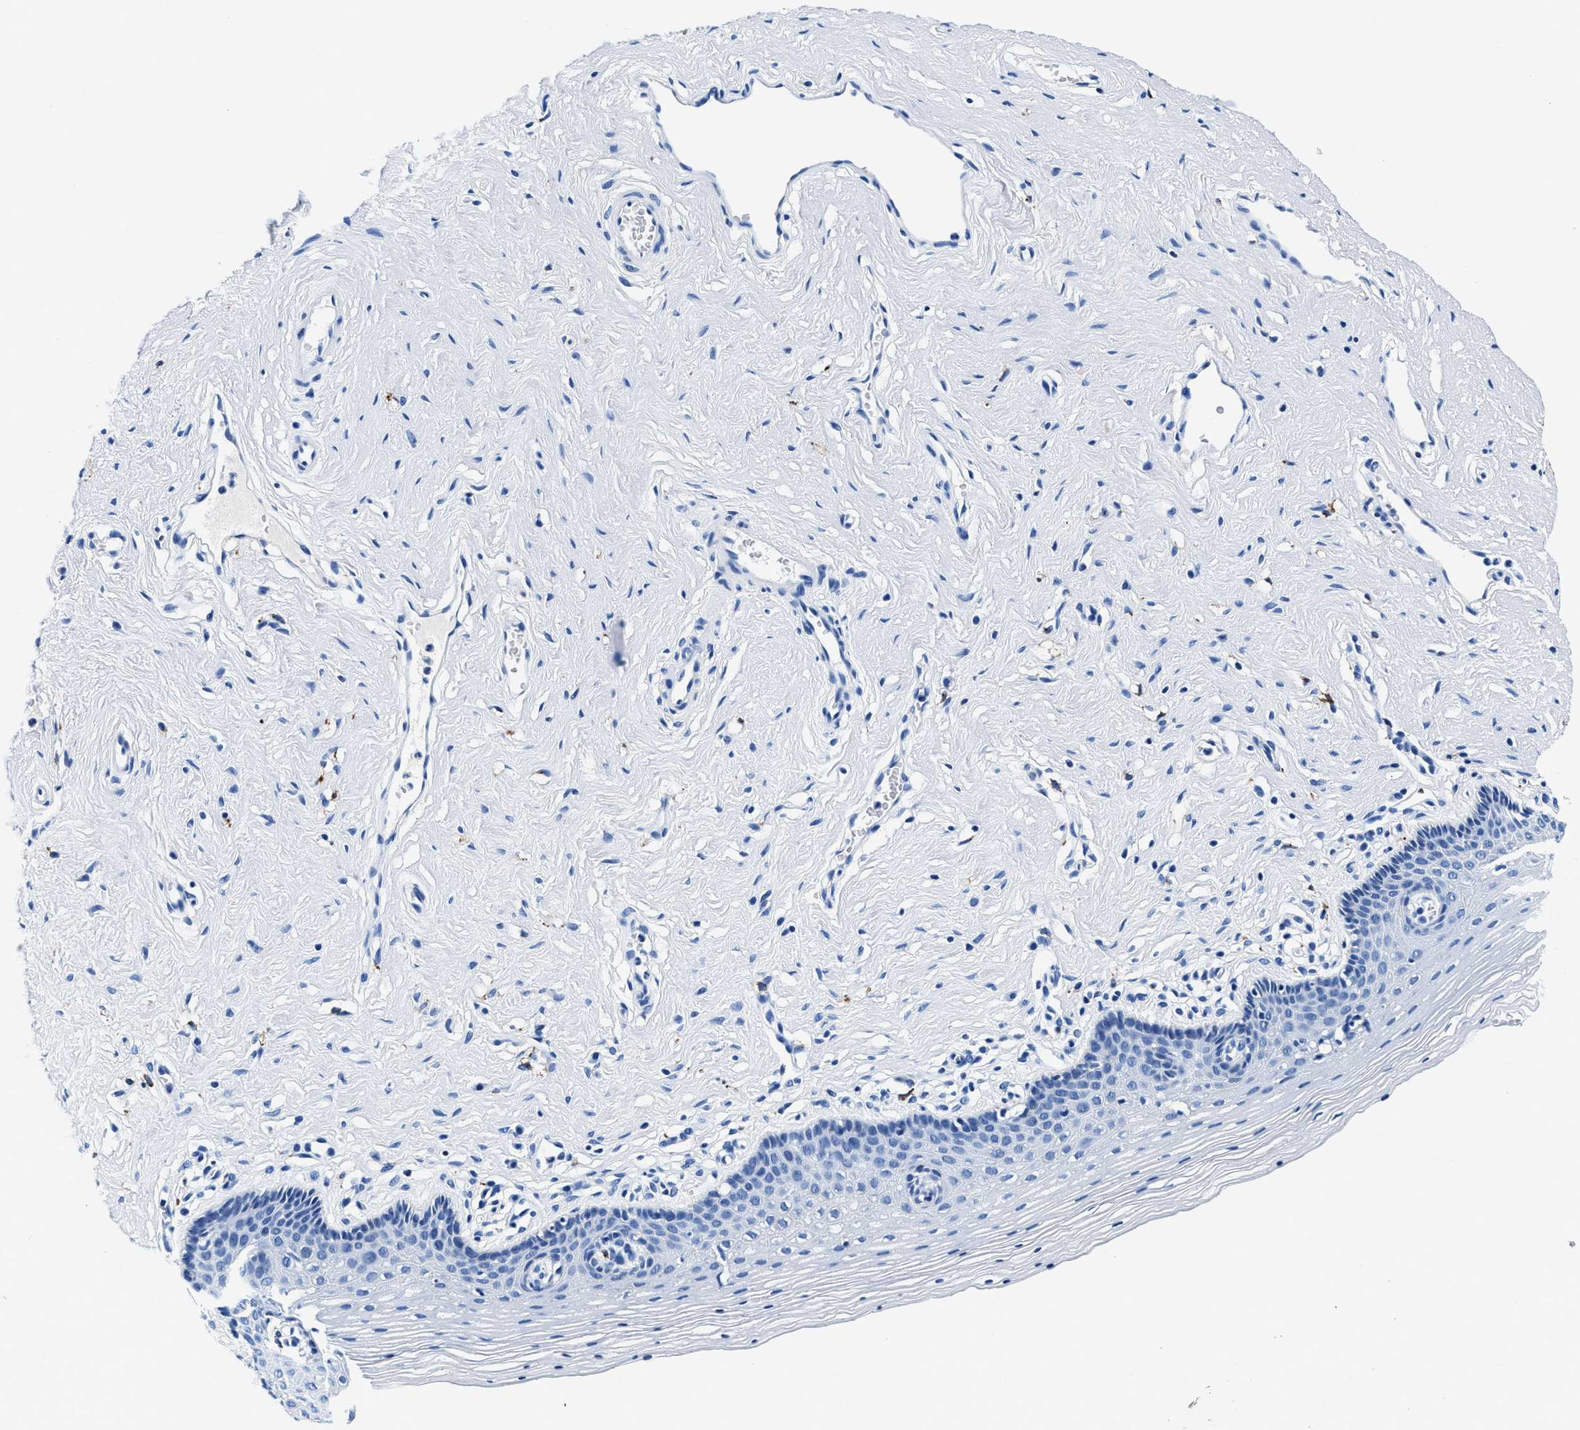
{"staining": {"intensity": "negative", "quantity": "none", "location": "none"}, "tissue": "vagina", "cell_type": "Squamous epithelial cells", "image_type": "normal", "snomed": [{"axis": "morphology", "description": "Normal tissue, NOS"}, {"axis": "topography", "description": "Vagina"}], "caption": "Immunohistochemistry image of unremarkable human vagina stained for a protein (brown), which reveals no staining in squamous epithelial cells.", "gene": "OR14K1", "patient": {"sex": "female", "age": 32}}